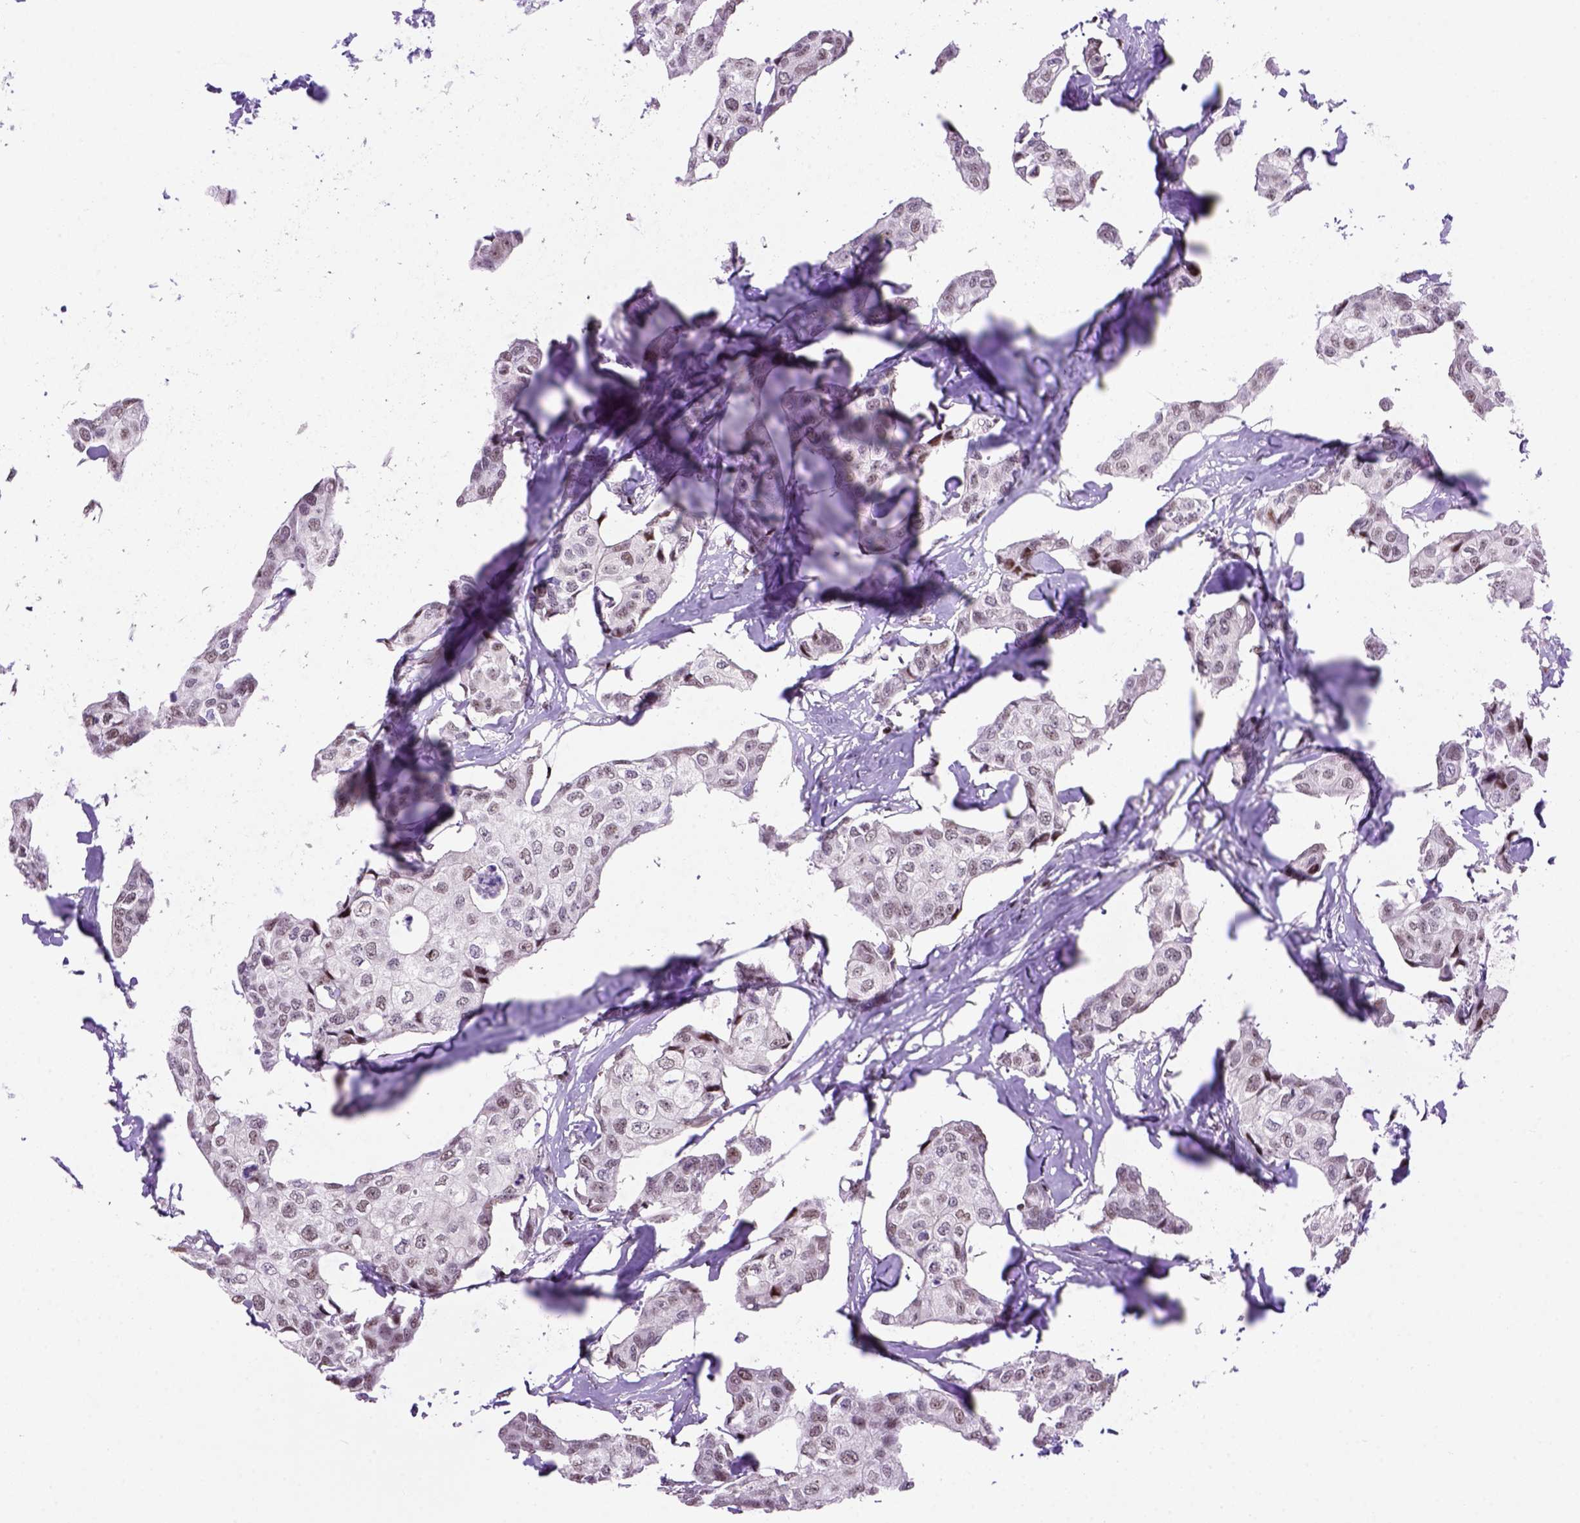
{"staining": {"intensity": "weak", "quantity": "<25%", "location": "nuclear"}, "tissue": "breast cancer", "cell_type": "Tumor cells", "image_type": "cancer", "snomed": [{"axis": "morphology", "description": "Duct carcinoma"}, {"axis": "topography", "description": "Breast"}], "caption": "High power microscopy photomicrograph of an immunohistochemistry (IHC) photomicrograph of breast cancer, revealing no significant positivity in tumor cells.", "gene": "TBPL1", "patient": {"sex": "female", "age": 80}}